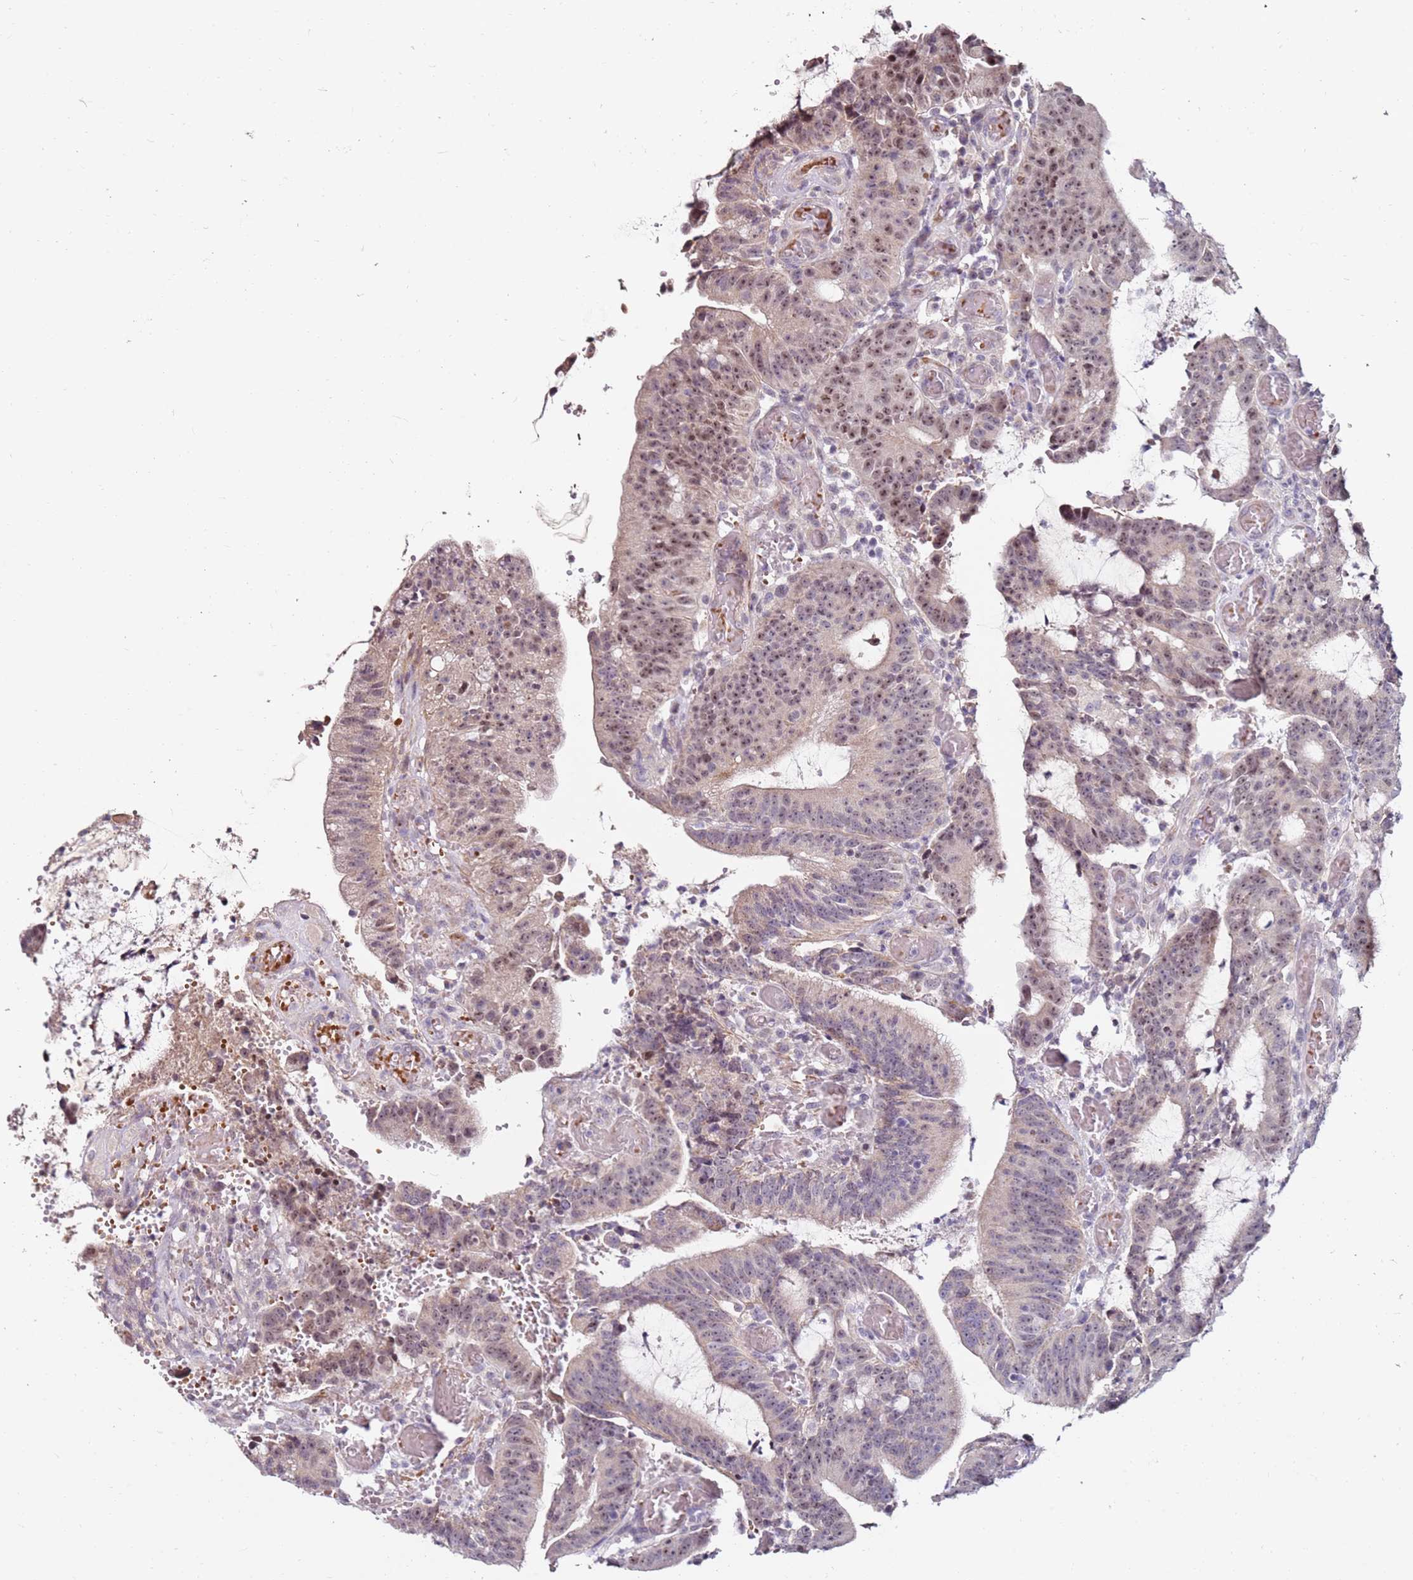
{"staining": {"intensity": "moderate", "quantity": "25%-75%", "location": "nuclear"}, "tissue": "colorectal cancer", "cell_type": "Tumor cells", "image_type": "cancer", "snomed": [{"axis": "morphology", "description": "Adenocarcinoma, NOS"}, {"axis": "topography", "description": "Rectum"}], "caption": "A medium amount of moderate nuclear positivity is appreciated in about 25%-75% of tumor cells in colorectal cancer tissue. (brown staining indicates protein expression, while blue staining denotes nuclei).", "gene": "RARS2", "patient": {"sex": "female", "age": 77}}